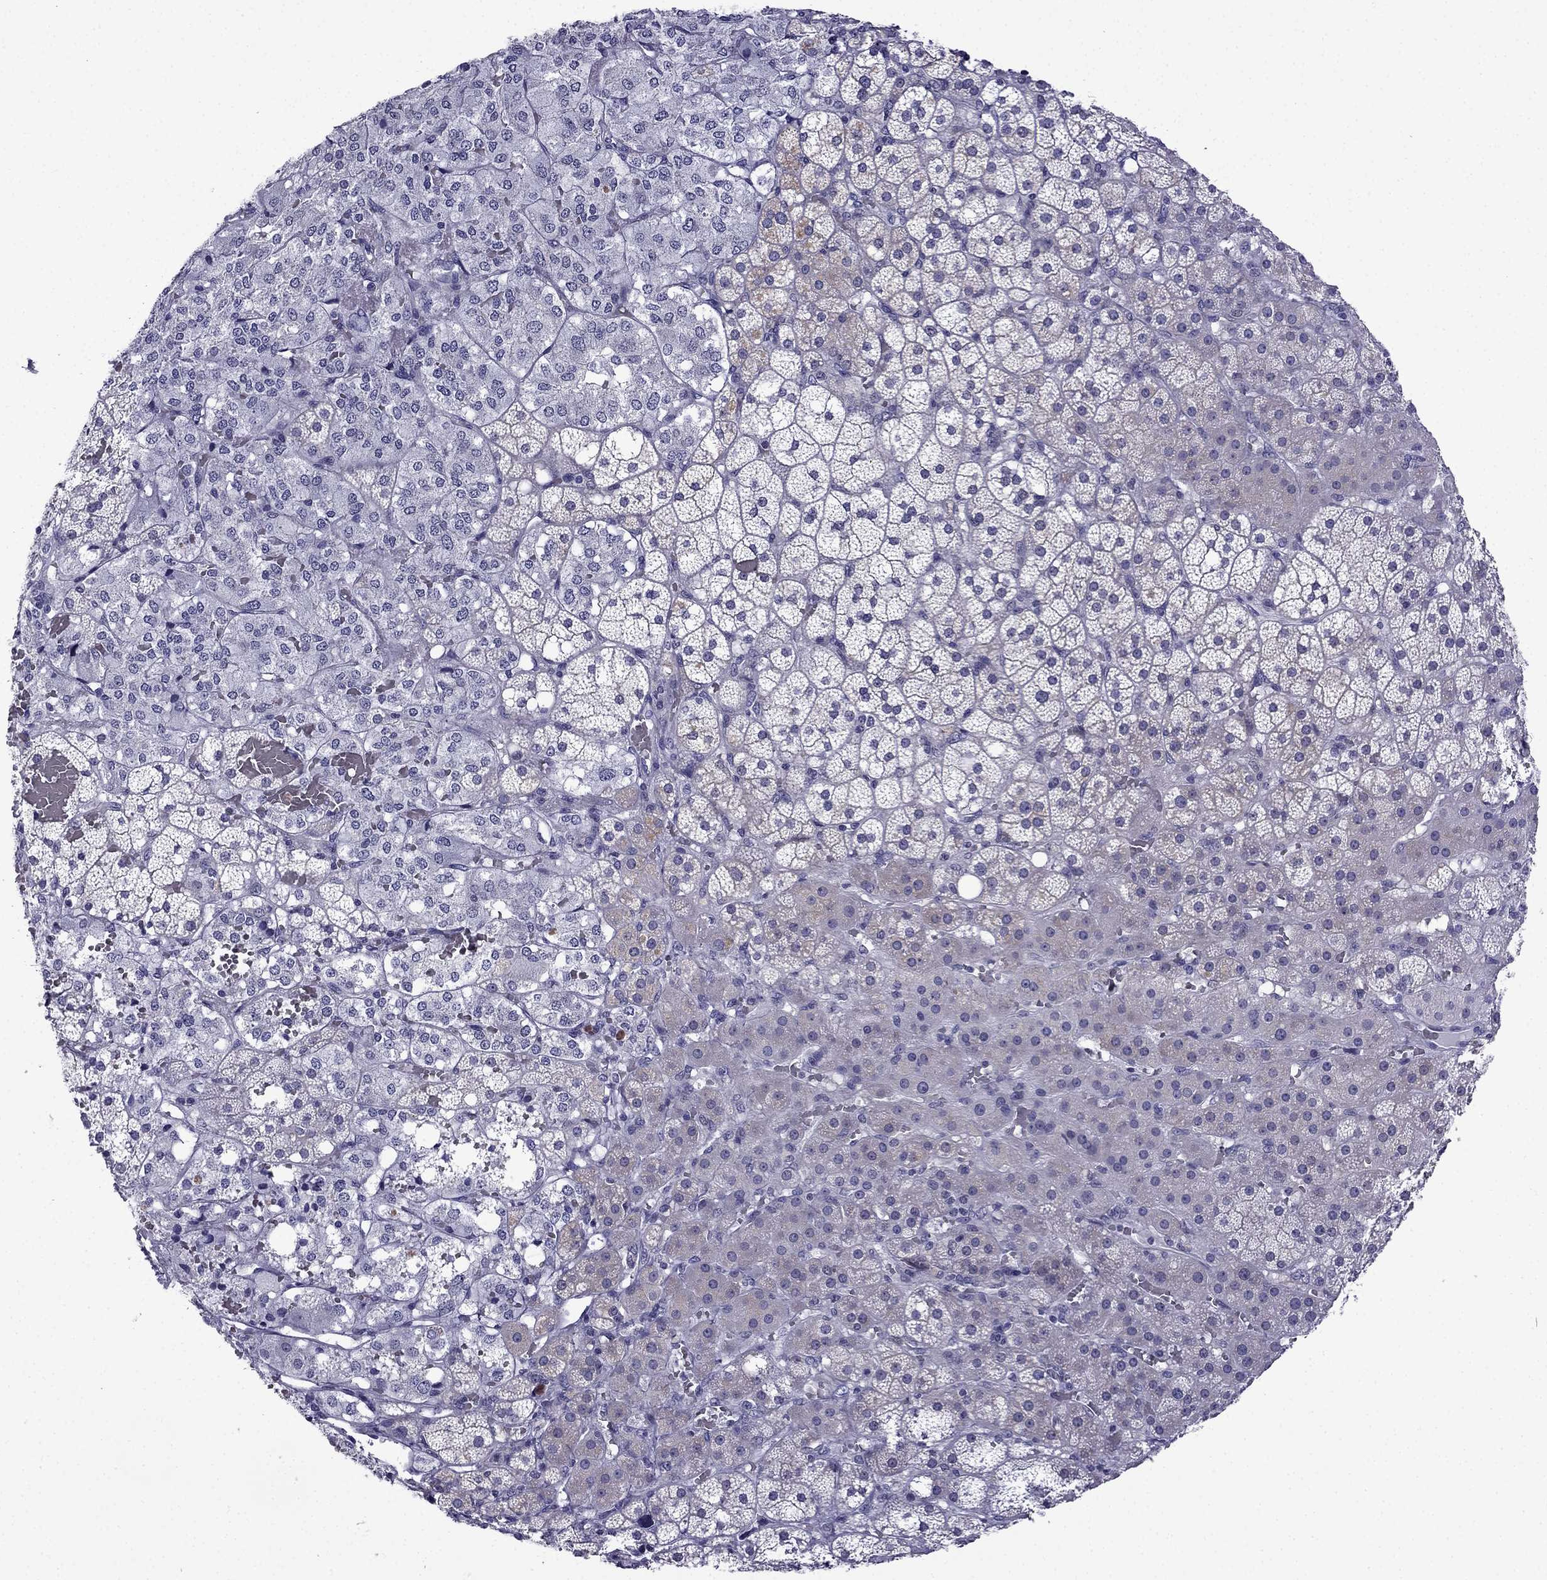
{"staining": {"intensity": "weak", "quantity": "25%-75%", "location": "cytoplasmic/membranous"}, "tissue": "adrenal gland", "cell_type": "Glandular cells", "image_type": "normal", "snomed": [{"axis": "morphology", "description": "Normal tissue, NOS"}, {"axis": "topography", "description": "Adrenal gland"}], "caption": "Immunohistochemical staining of unremarkable human adrenal gland demonstrates weak cytoplasmic/membranous protein staining in approximately 25%-75% of glandular cells.", "gene": "POM121L12", "patient": {"sex": "male", "age": 53}}